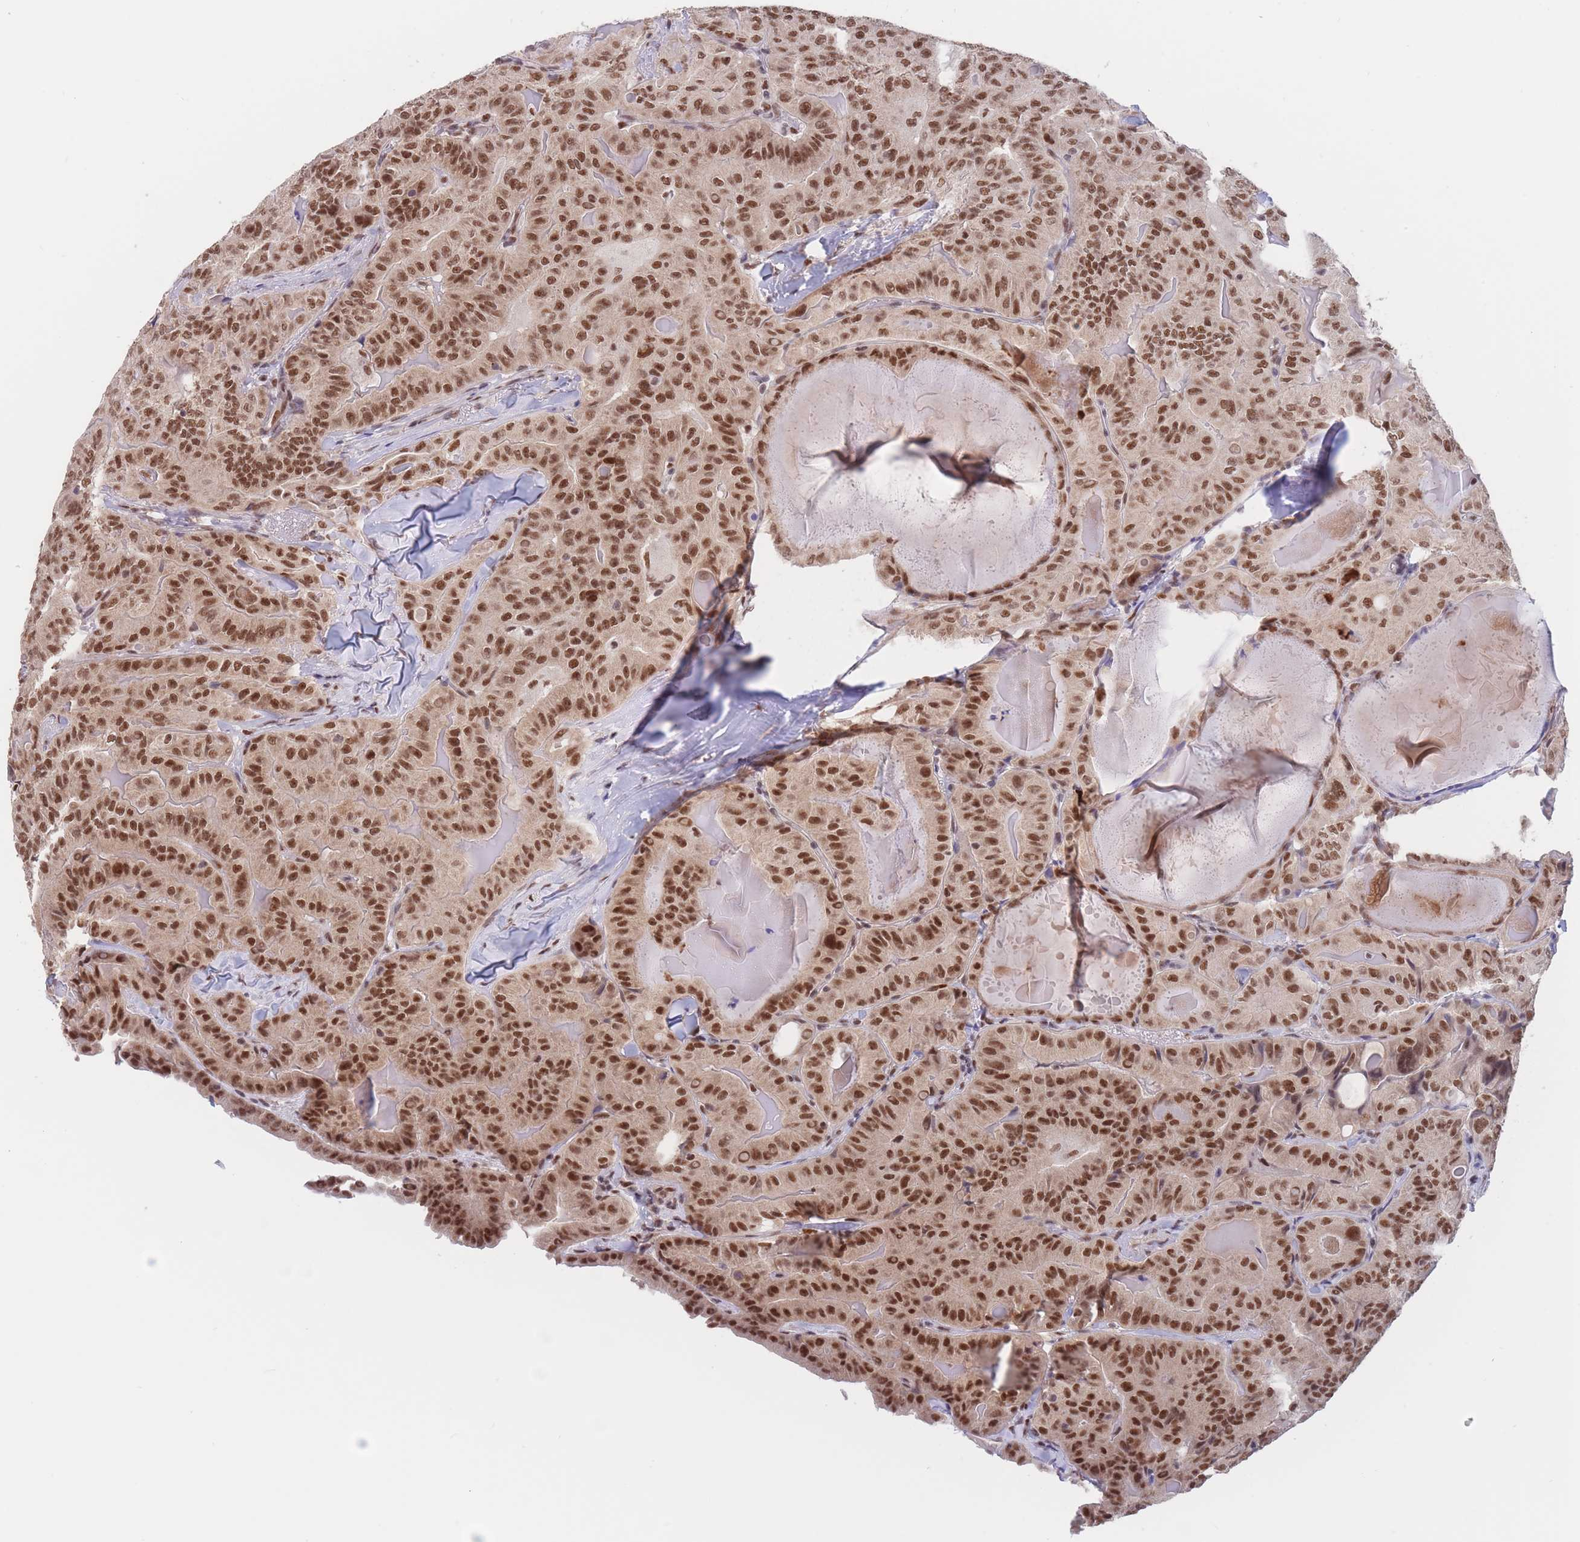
{"staining": {"intensity": "strong", "quantity": ">75%", "location": "nuclear"}, "tissue": "thyroid cancer", "cell_type": "Tumor cells", "image_type": "cancer", "snomed": [{"axis": "morphology", "description": "Papillary adenocarcinoma, NOS"}, {"axis": "topography", "description": "Thyroid gland"}], "caption": "Thyroid cancer stained for a protein demonstrates strong nuclear positivity in tumor cells. (DAB = brown stain, brightfield microscopy at high magnification).", "gene": "SMAD9", "patient": {"sex": "female", "age": 68}}